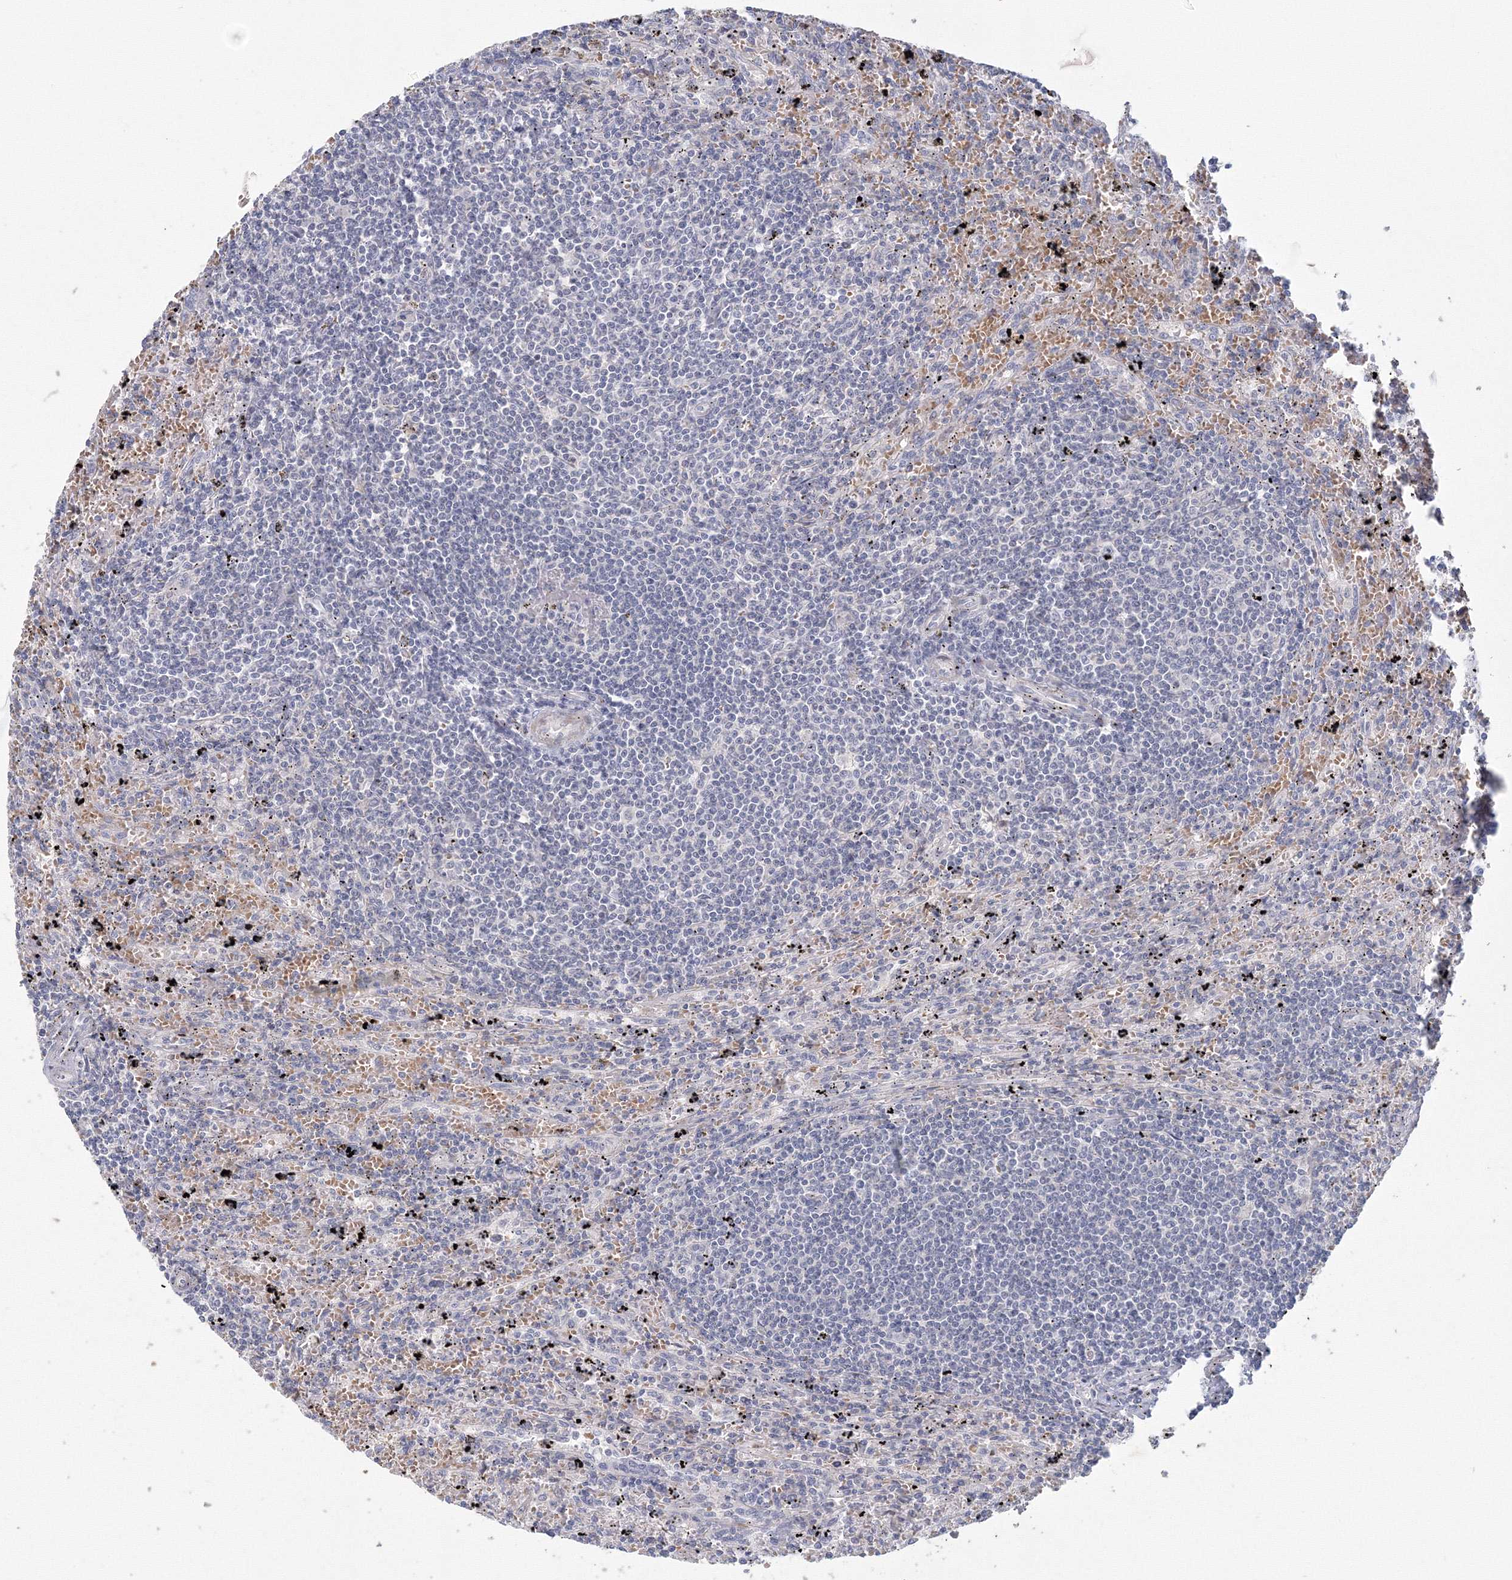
{"staining": {"intensity": "negative", "quantity": "none", "location": "none"}, "tissue": "lymphoma", "cell_type": "Tumor cells", "image_type": "cancer", "snomed": [{"axis": "morphology", "description": "Malignant lymphoma, non-Hodgkin's type, Low grade"}, {"axis": "topography", "description": "Spleen"}], "caption": "Tumor cells show no significant protein positivity in lymphoma.", "gene": "TACC2", "patient": {"sex": "male", "age": 76}}